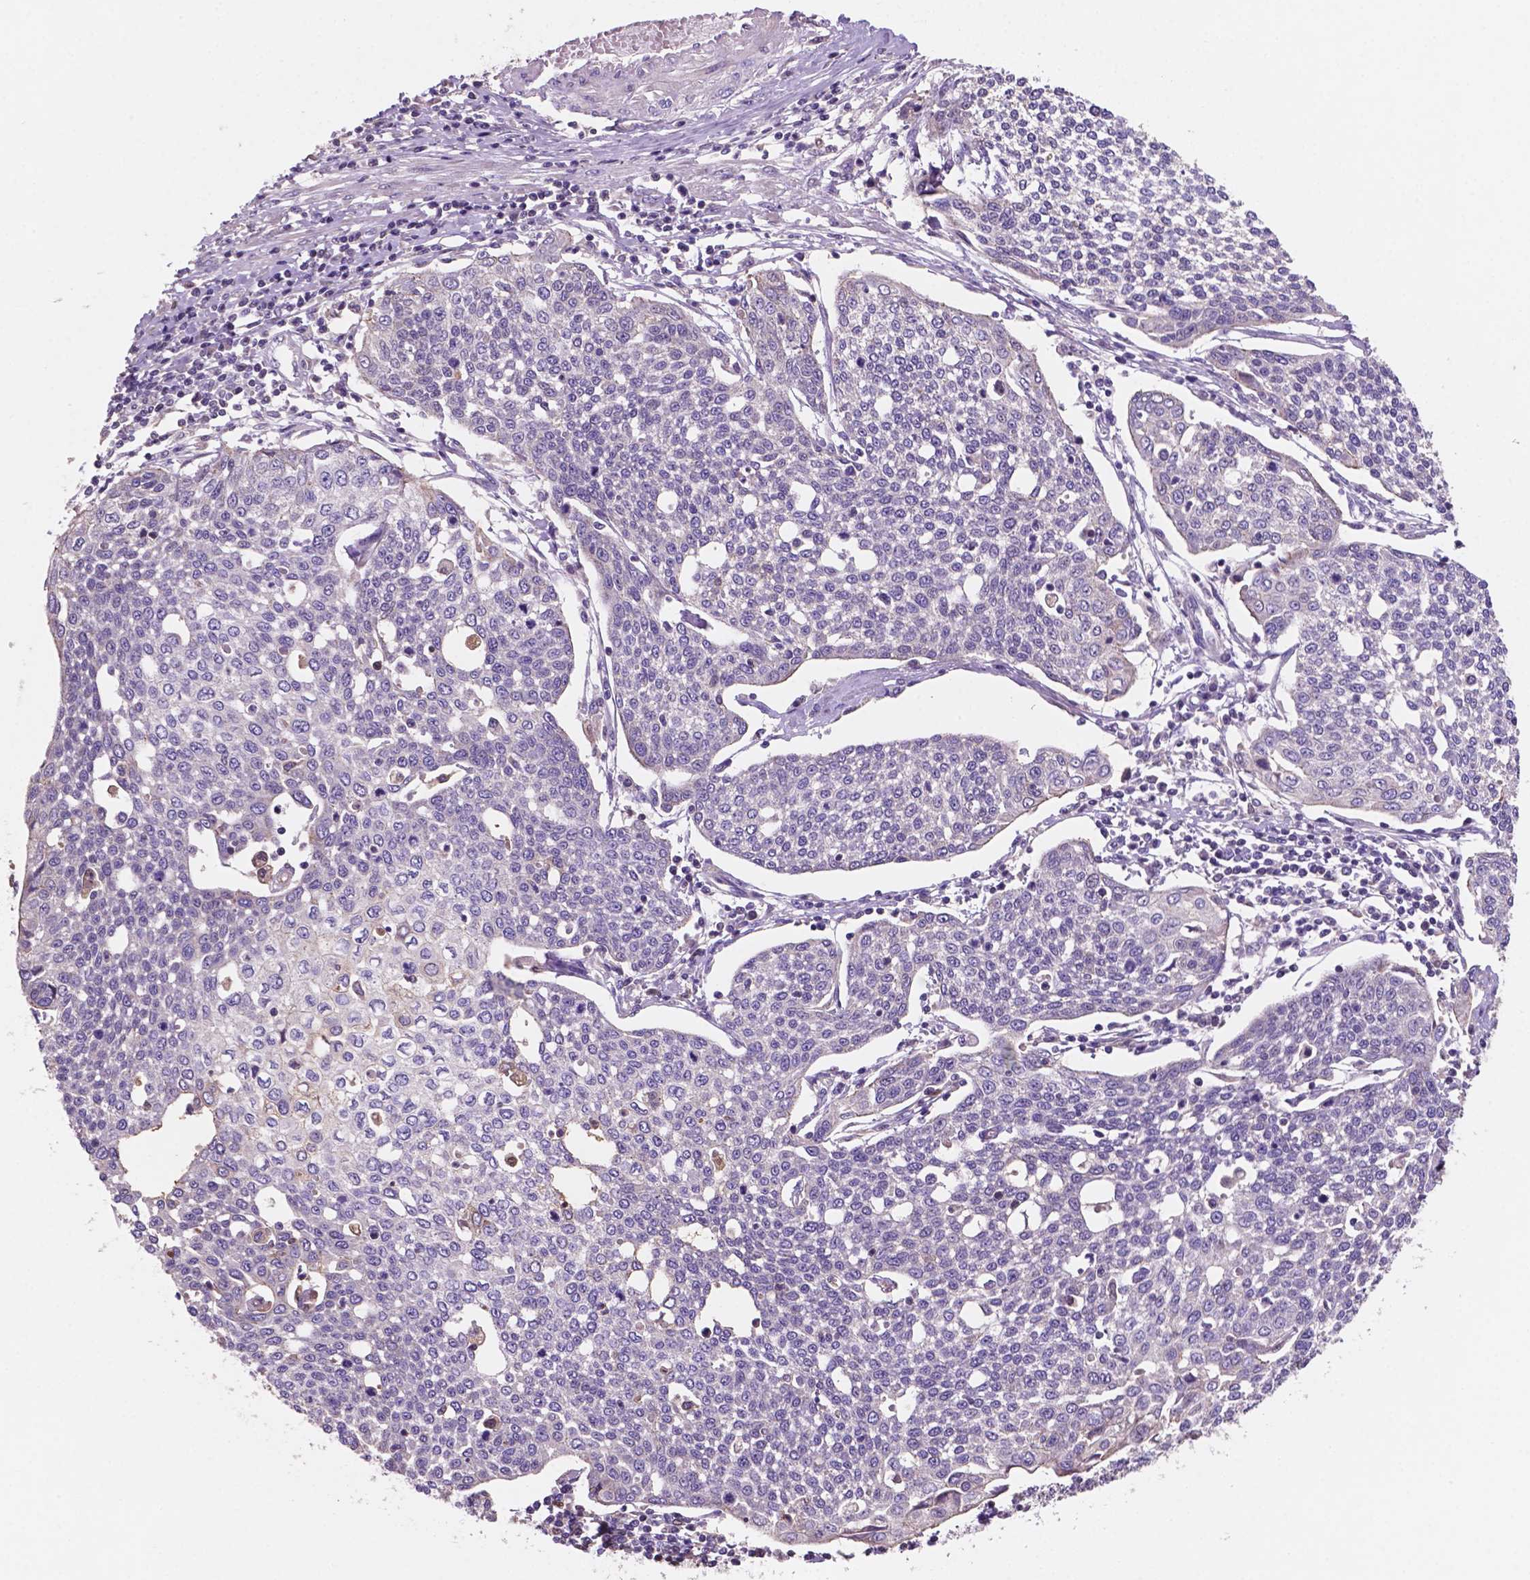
{"staining": {"intensity": "negative", "quantity": "none", "location": "none"}, "tissue": "cervical cancer", "cell_type": "Tumor cells", "image_type": "cancer", "snomed": [{"axis": "morphology", "description": "Squamous cell carcinoma, NOS"}, {"axis": "topography", "description": "Cervix"}], "caption": "An image of cervical squamous cell carcinoma stained for a protein exhibits no brown staining in tumor cells.", "gene": "MKRN2OS", "patient": {"sex": "female", "age": 34}}